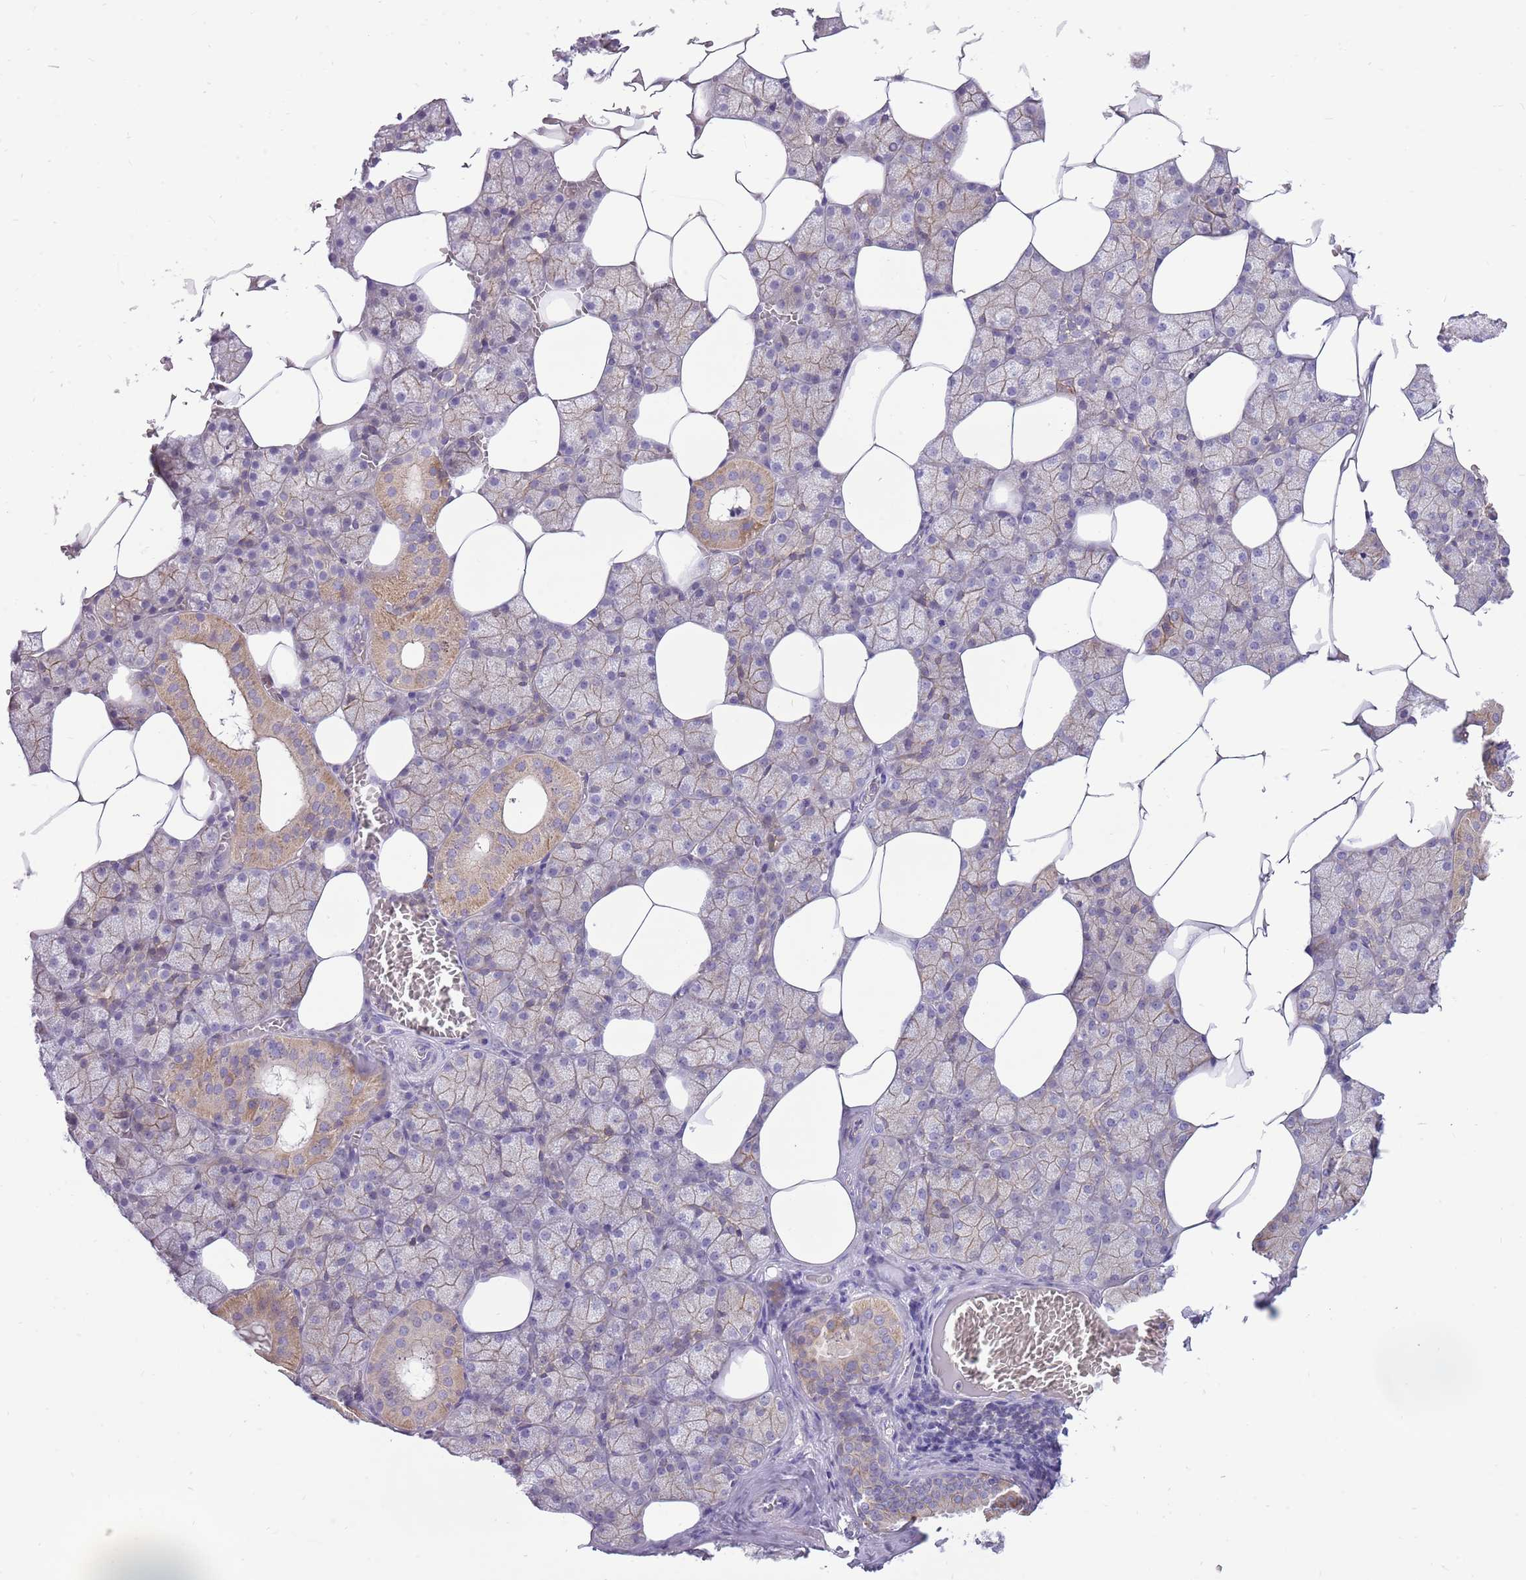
{"staining": {"intensity": "moderate", "quantity": "25%-75%", "location": "cytoplasmic/membranous"}, "tissue": "salivary gland", "cell_type": "Glandular cells", "image_type": "normal", "snomed": [{"axis": "morphology", "description": "Normal tissue, NOS"}, {"axis": "topography", "description": "Salivary gland"}], "caption": "About 25%-75% of glandular cells in benign human salivary gland reveal moderate cytoplasmic/membranous protein expression as visualized by brown immunohistochemical staining.", "gene": "WDR90", "patient": {"sex": "male", "age": 62}}